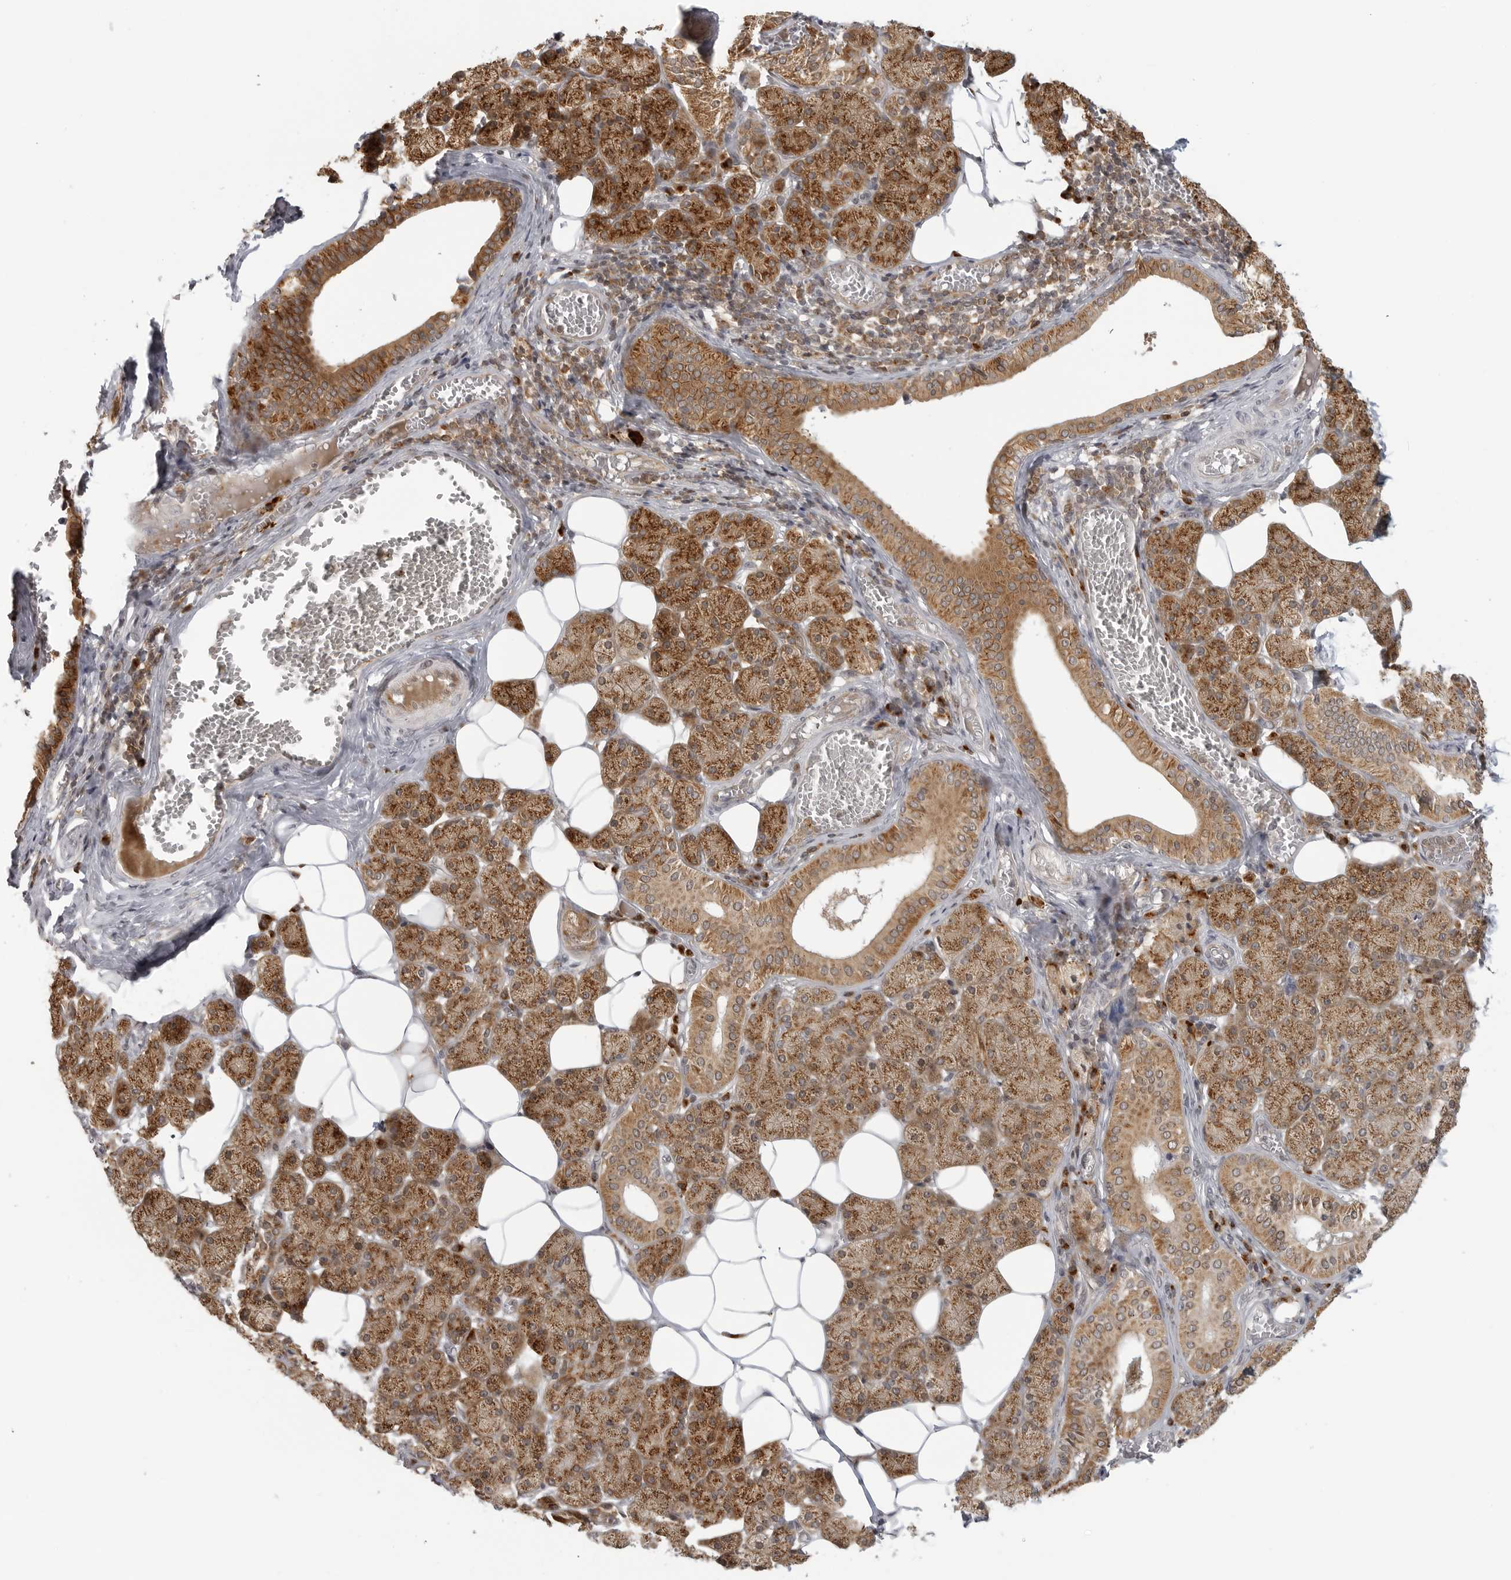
{"staining": {"intensity": "moderate", "quantity": ">75%", "location": "cytoplasmic/membranous"}, "tissue": "salivary gland", "cell_type": "Glandular cells", "image_type": "normal", "snomed": [{"axis": "morphology", "description": "Normal tissue, NOS"}, {"axis": "topography", "description": "Salivary gland"}], "caption": "The photomicrograph exhibits a brown stain indicating the presence of a protein in the cytoplasmic/membranous of glandular cells in salivary gland.", "gene": "COPA", "patient": {"sex": "female", "age": 33}}